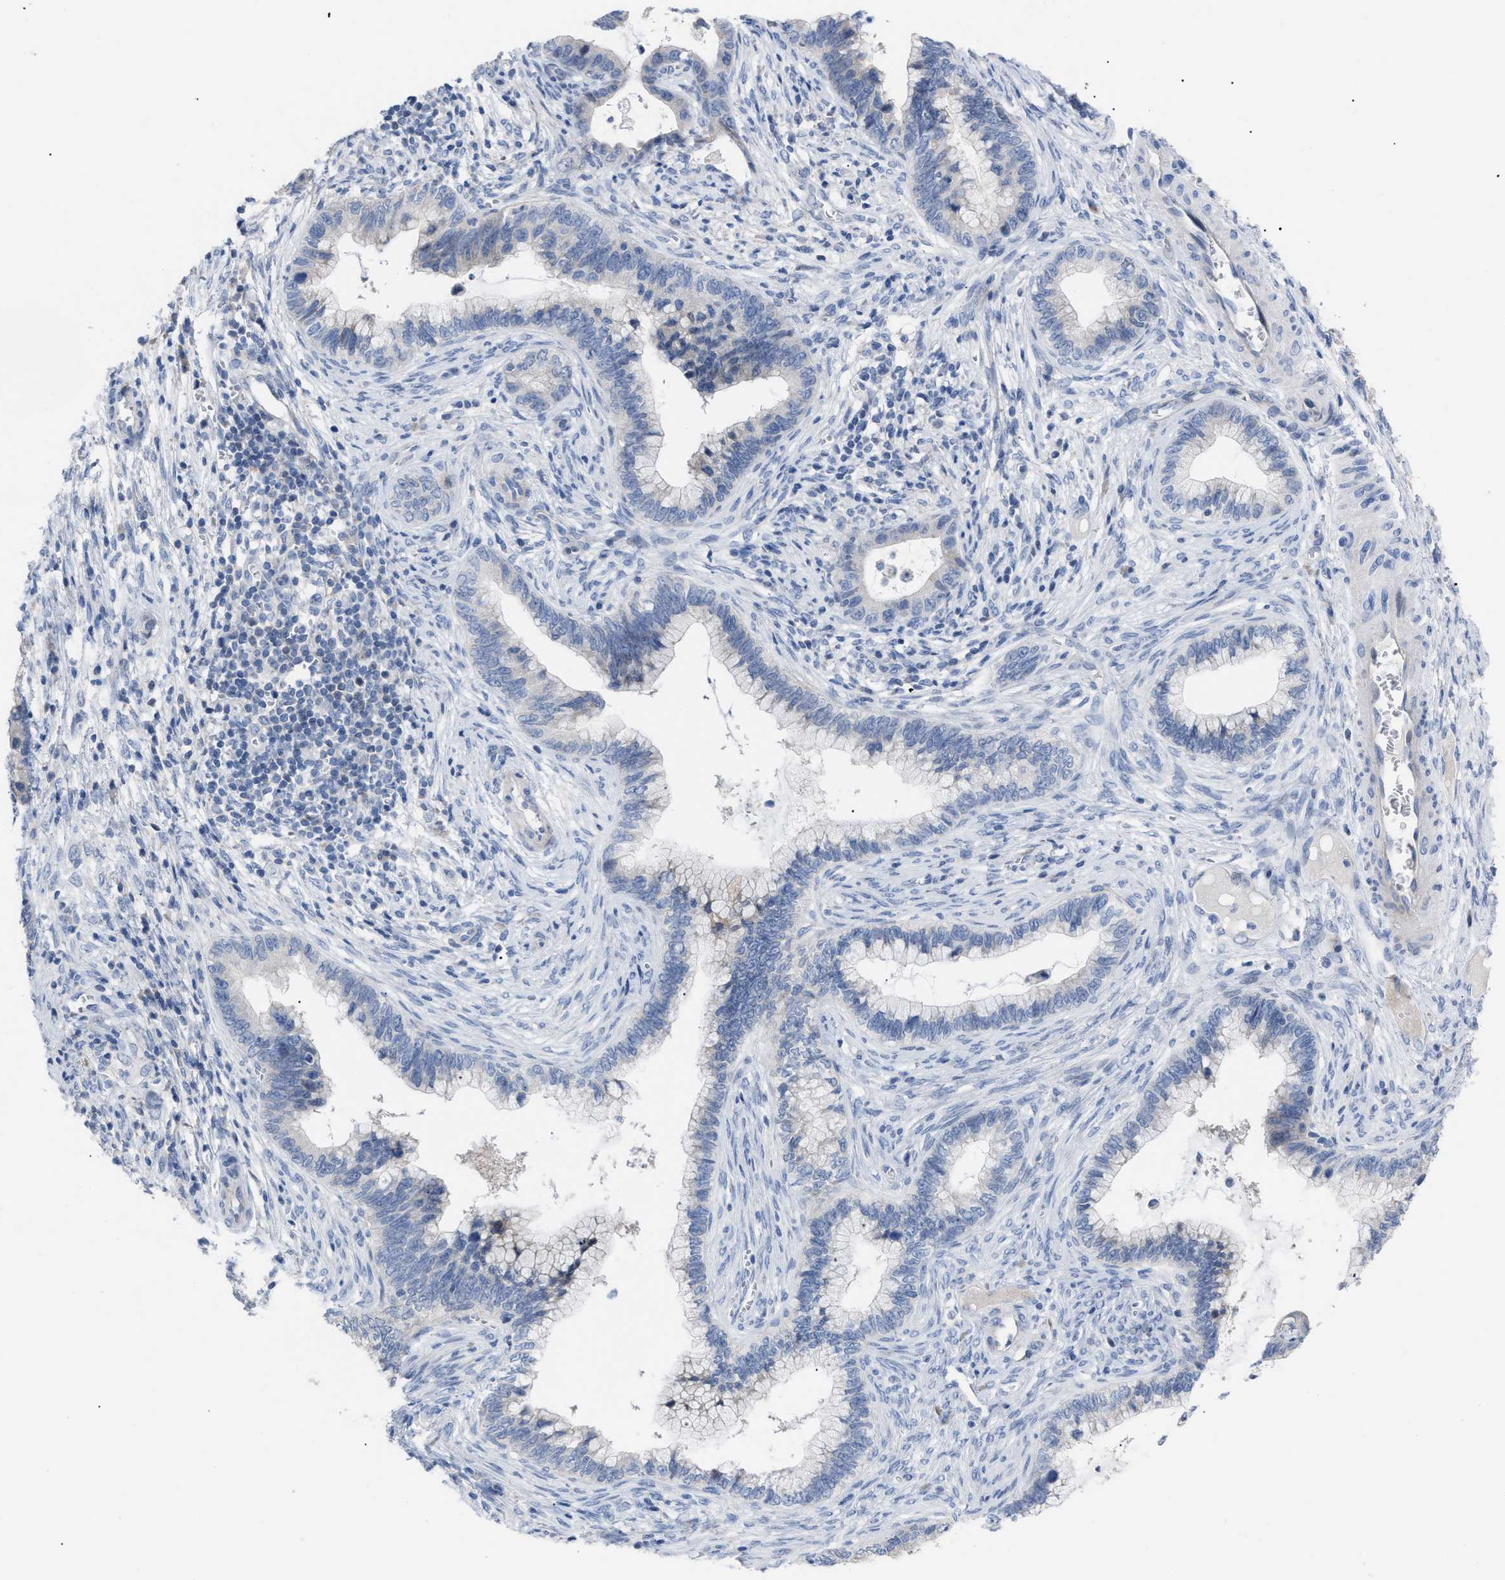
{"staining": {"intensity": "negative", "quantity": "none", "location": "none"}, "tissue": "cervical cancer", "cell_type": "Tumor cells", "image_type": "cancer", "snomed": [{"axis": "morphology", "description": "Adenocarcinoma, NOS"}, {"axis": "topography", "description": "Cervix"}], "caption": "This is an IHC micrograph of human adenocarcinoma (cervical). There is no expression in tumor cells.", "gene": "CAV3", "patient": {"sex": "female", "age": 44}}